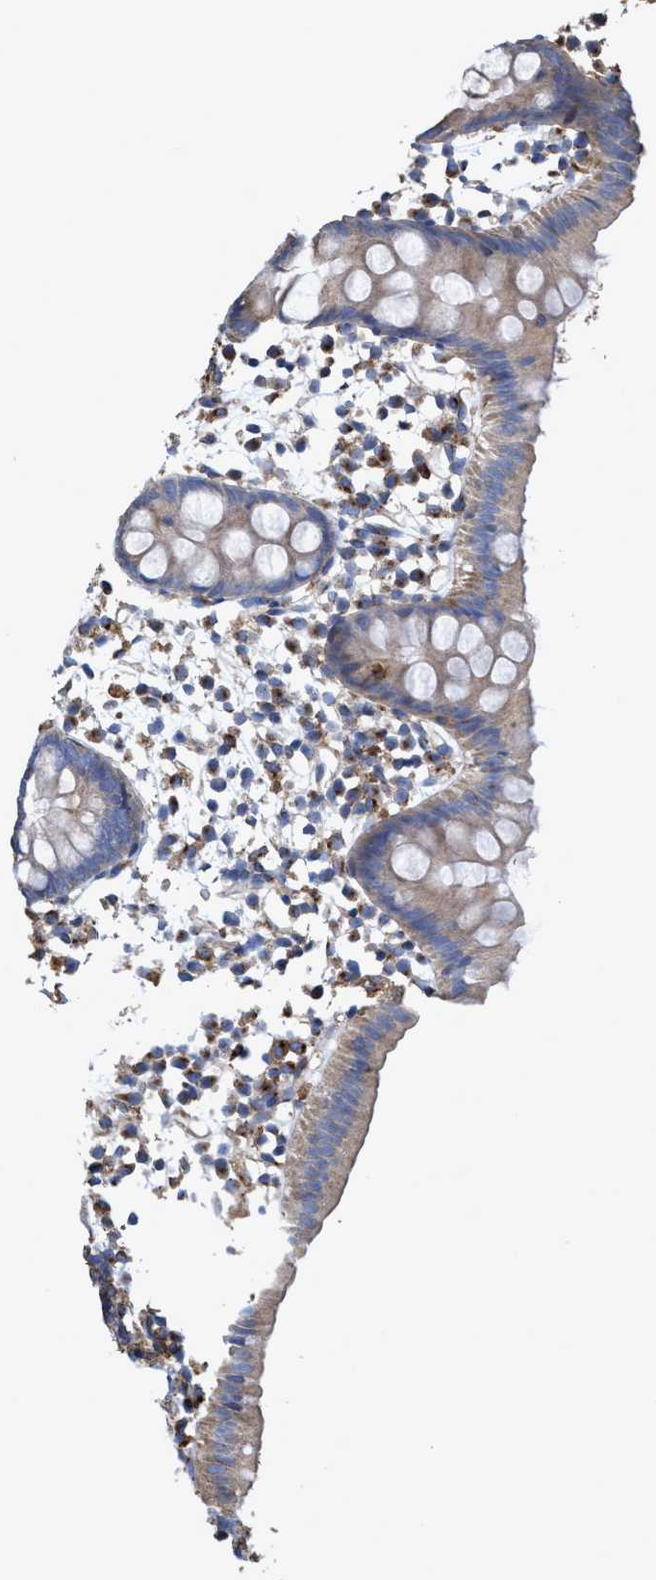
{"staining": {"intensity": "weak", "quantity": "25%-75%", "location": "cytoplasmic/membranous"}, "tissue": "appendix", "cell_type": "Glandular cells", "image_type": "normal", "snomed": [{"axis": "morphology", "description": "Normal tissue, NOS"}, {"axis": "topography", "description": "Appendix"}], "caption": "Immunohistochemistry photomicrograph of unremarkable appendix stained for a protein (brown), which exhibits low levels of weak cytoplasmic/membranous expression in approximately 25%-75% of glandular cells.", "gene": "BICD2", "patient": {"sex": "female", "age": 20}}